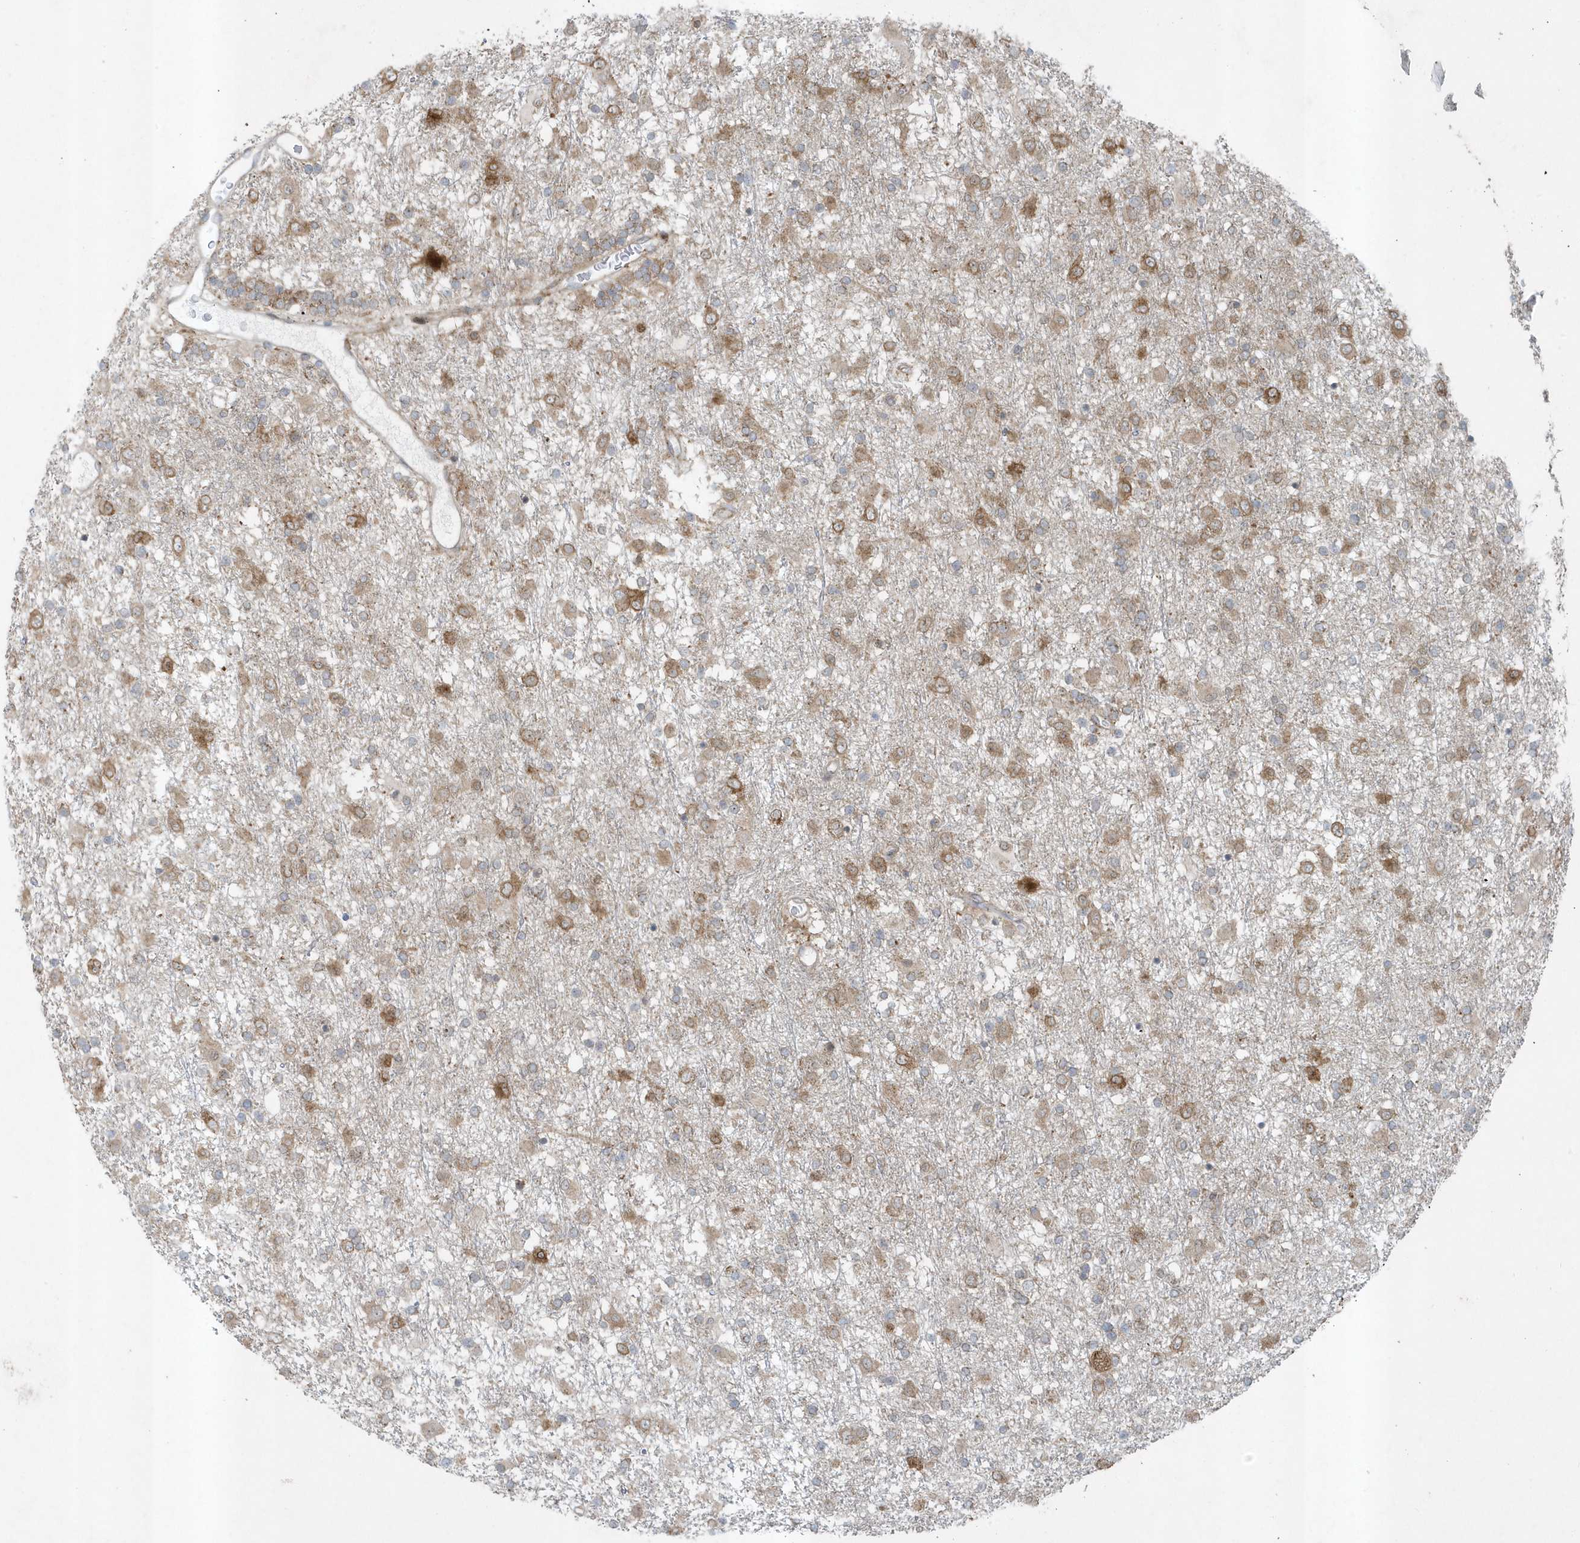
{"staining": {"intensity": "moderate", "quantity": "25%-75%", "location": "cytoplasmic/membranous"}, "tissue": "glioma", "cell_type": "Tumor cells", "image_type": "cancer", "snomed": [{"axis": "morphology", "description": "Glioma, malignant, Low grade"}, {"axis": "topography", "description": "Brain"}], "caption": "Human malignant glioma (low-grade) stained with a brown dye shows moderate cytoplasmic/membranous positive positivity in approximately 25%-75% of tumor cells.", "gene": "FAM98A", "patient": {"sex": "male", "age": 65}}